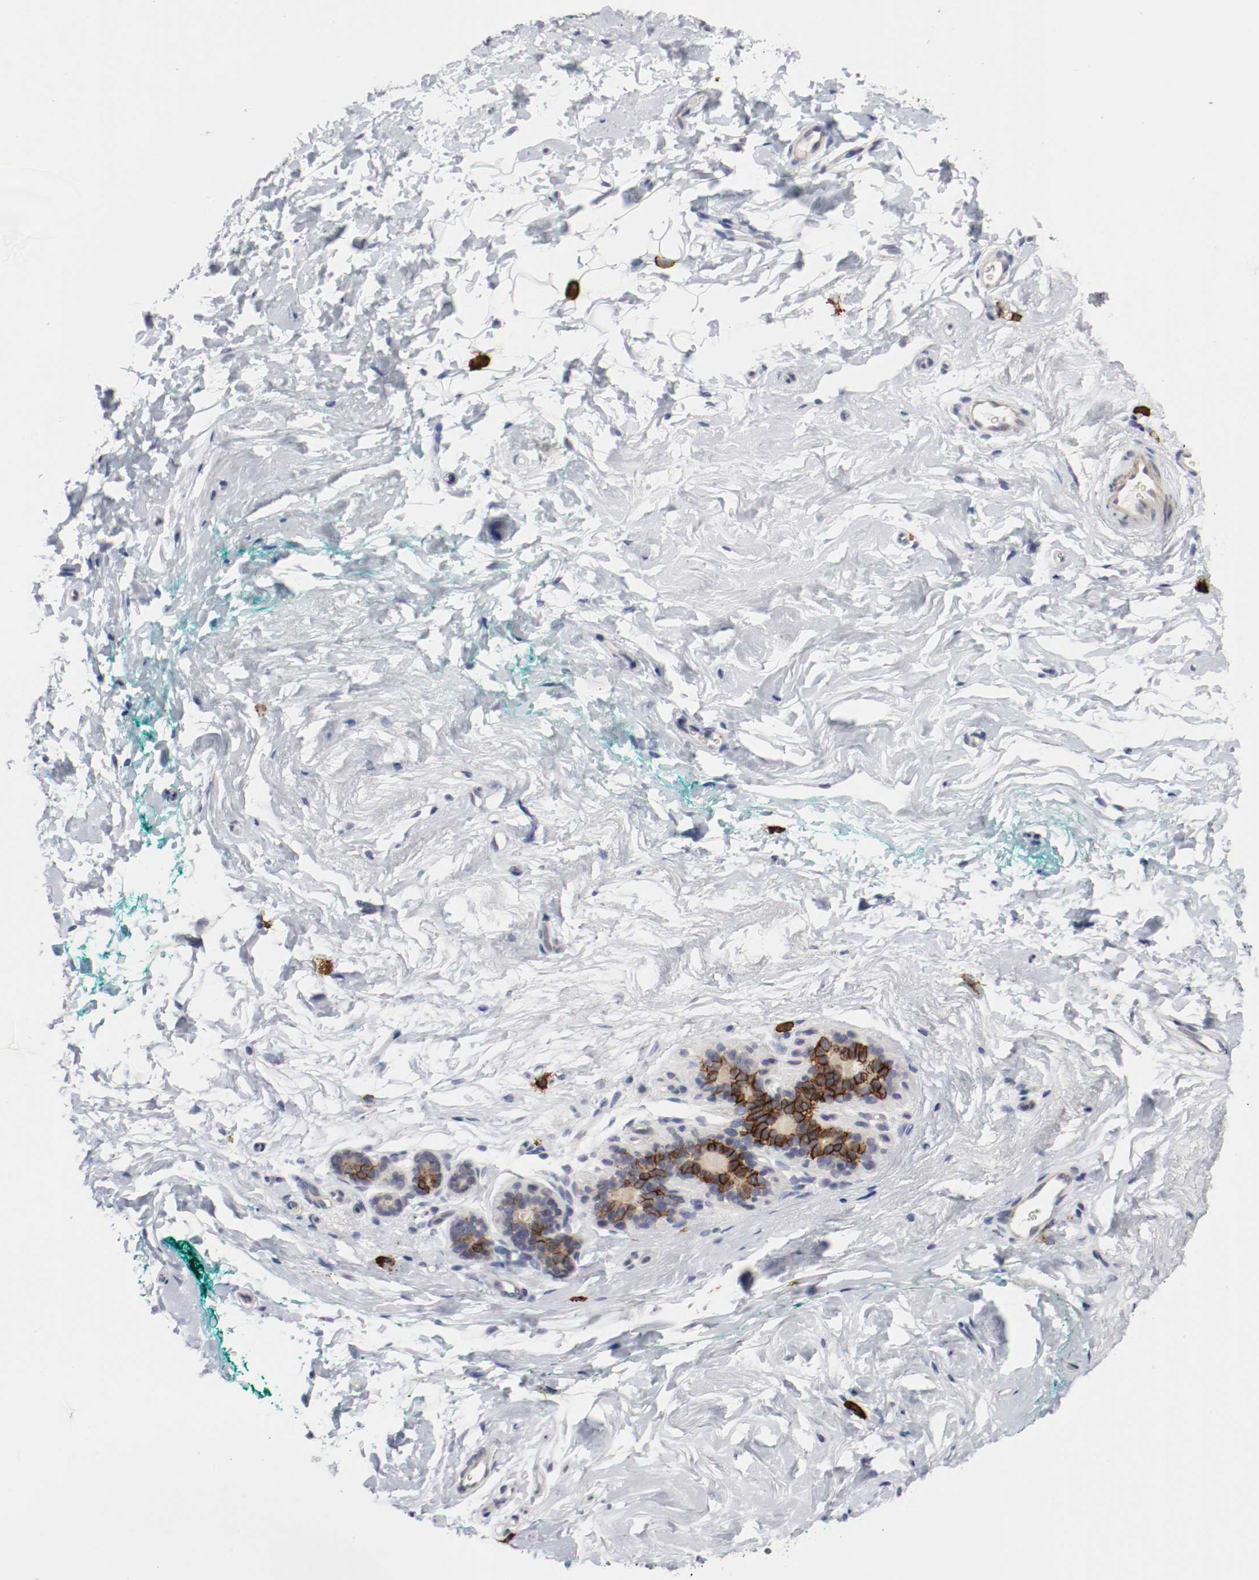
{"staining": {"intensity": "weak", "quantity": "25%-75%", "location": "nuclear"}, "tissue": "breast", "cell_type": "Adipocytes", "image_type": "normal", "snomed": [{"axis": "morphology", "description": "Normal tissue, NOS"}, {"axis": "topography", "description": "Breast"}], "caption": "Immunohistochemical staining of normal human breast displays weak nuclear protein staining in about 25%-75% of adipocytes.", "gene": "KIT", "patient": {"sex": "female", "age": 52}}